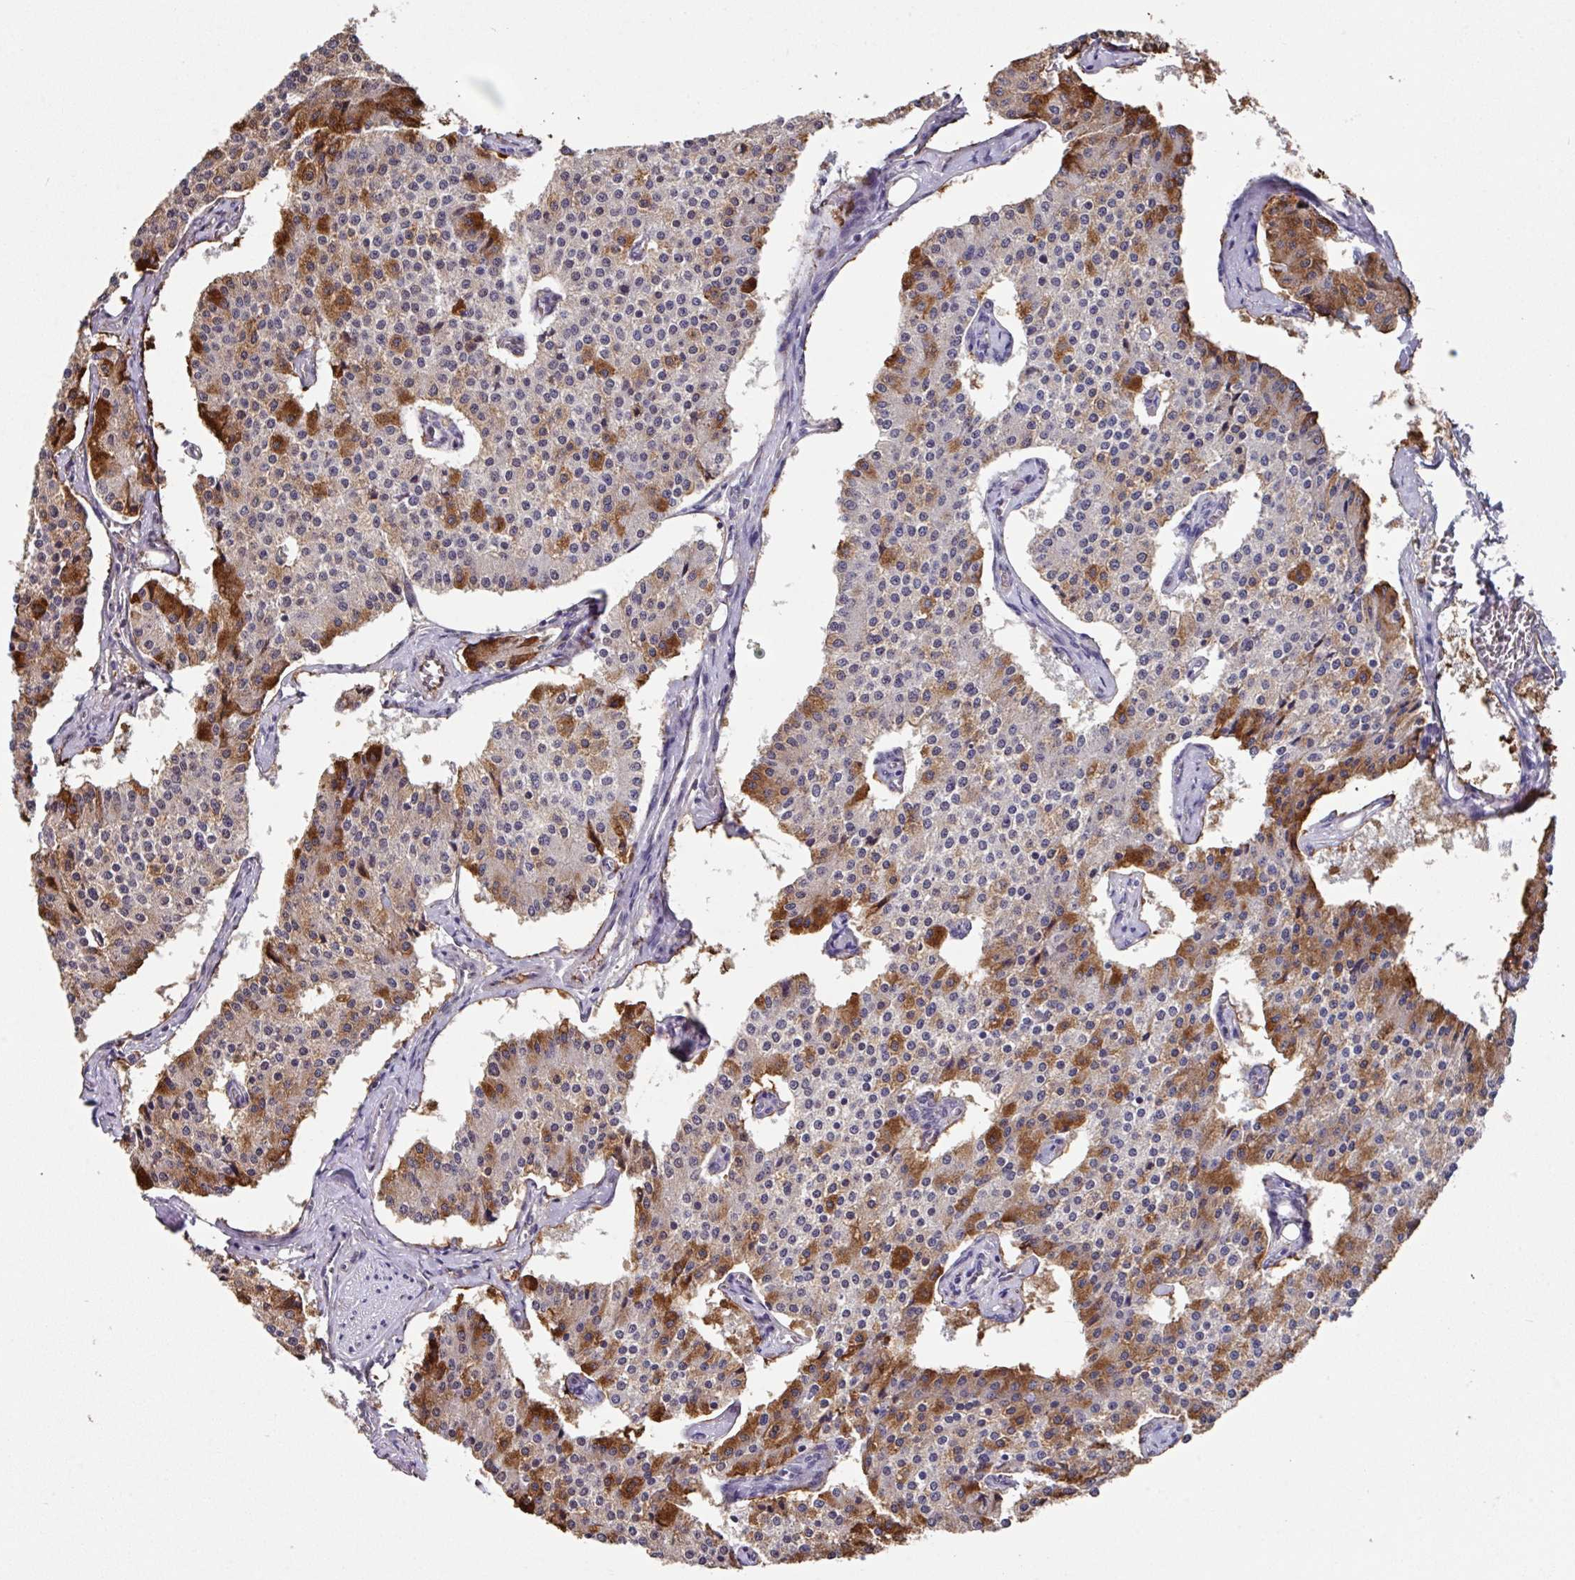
{"staining": {"intensity": "moderate", "quantity": "25%-75%", "location": "cytoplasmic/membranous"}, "tissue": "carcinoid", "cell_type": "Tumor cells", "image_type": "cancer", "snomed": [{"axis": "morphology", "description": "Carcinoid, malignant, NOS"}, {"axis": "topography", "description": "Colon"}], "caption": "High-power microscopy captured an immunohistochemistry (IHC) photomicrograph of carcinoid, revealing moderate cytoplasmic/membranous positivity in about 25%-75% of tumor cells. The staining is performed using DAB brown chromogen to label protein expression. The nuclei are counter-stained blue using hematoxylin.", "gene": "TCF3", "patient": {"sex": "female", "age": 52}}